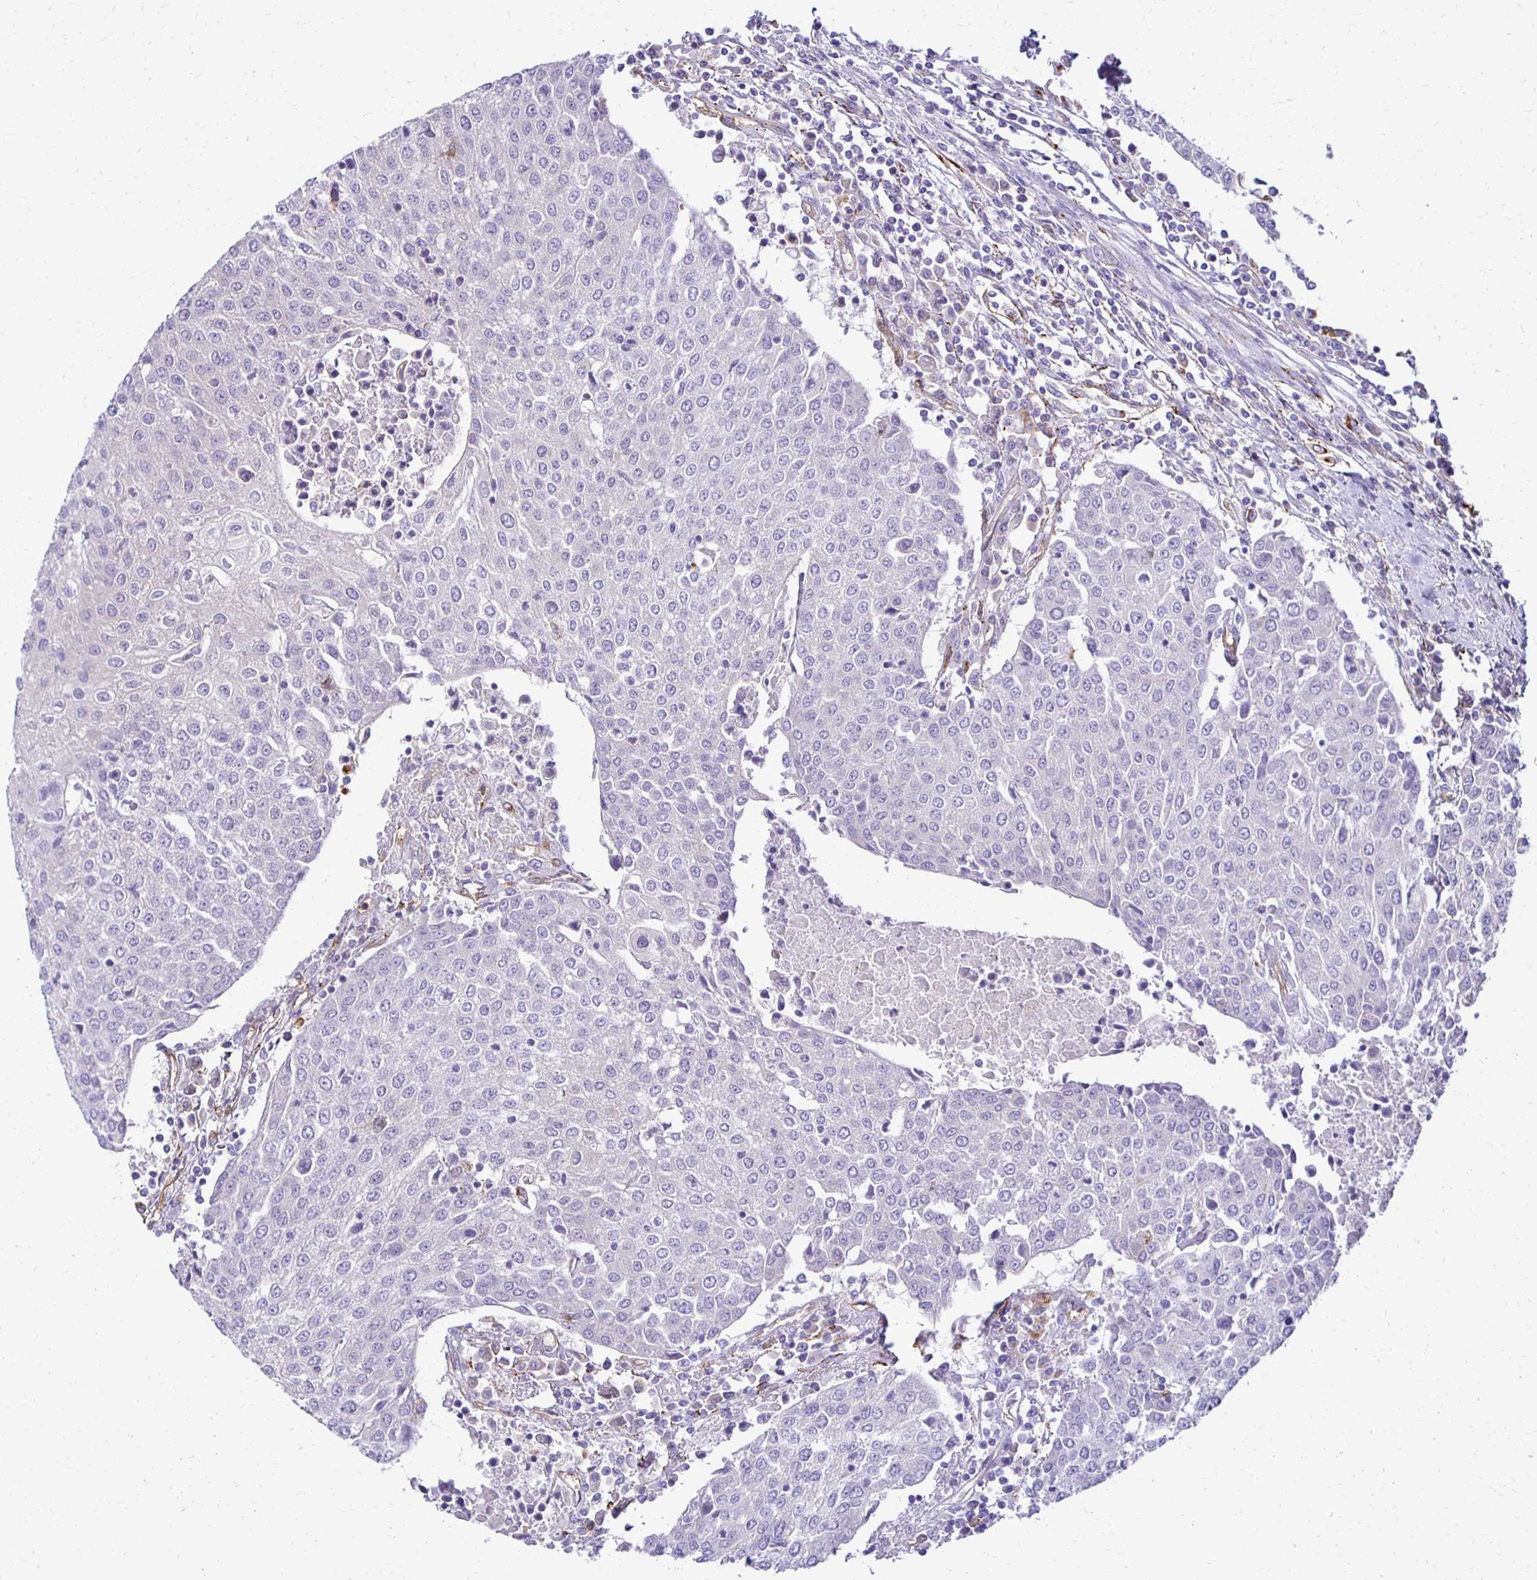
{"staining": {"intensity": "negative", "quantity": "none", "location": "none"}, "tissue": "urothelial cancer", "cell_type": "Tumor cells", "image_type": "cancer", "snomed": [{"axis": "morphology", "description": "Urothelial carcinoma, High grade"}, {"axis": "topography", "description": "Urinary bladder"}], "caption": "This is a histopathology image of immunohistochemistry (IHC) staining of high-grade urothelial carcinoma, which shows no positivity in tumor cells.", "gene": "TTYH1", "patient": {"sex": "female", "age": 85}}